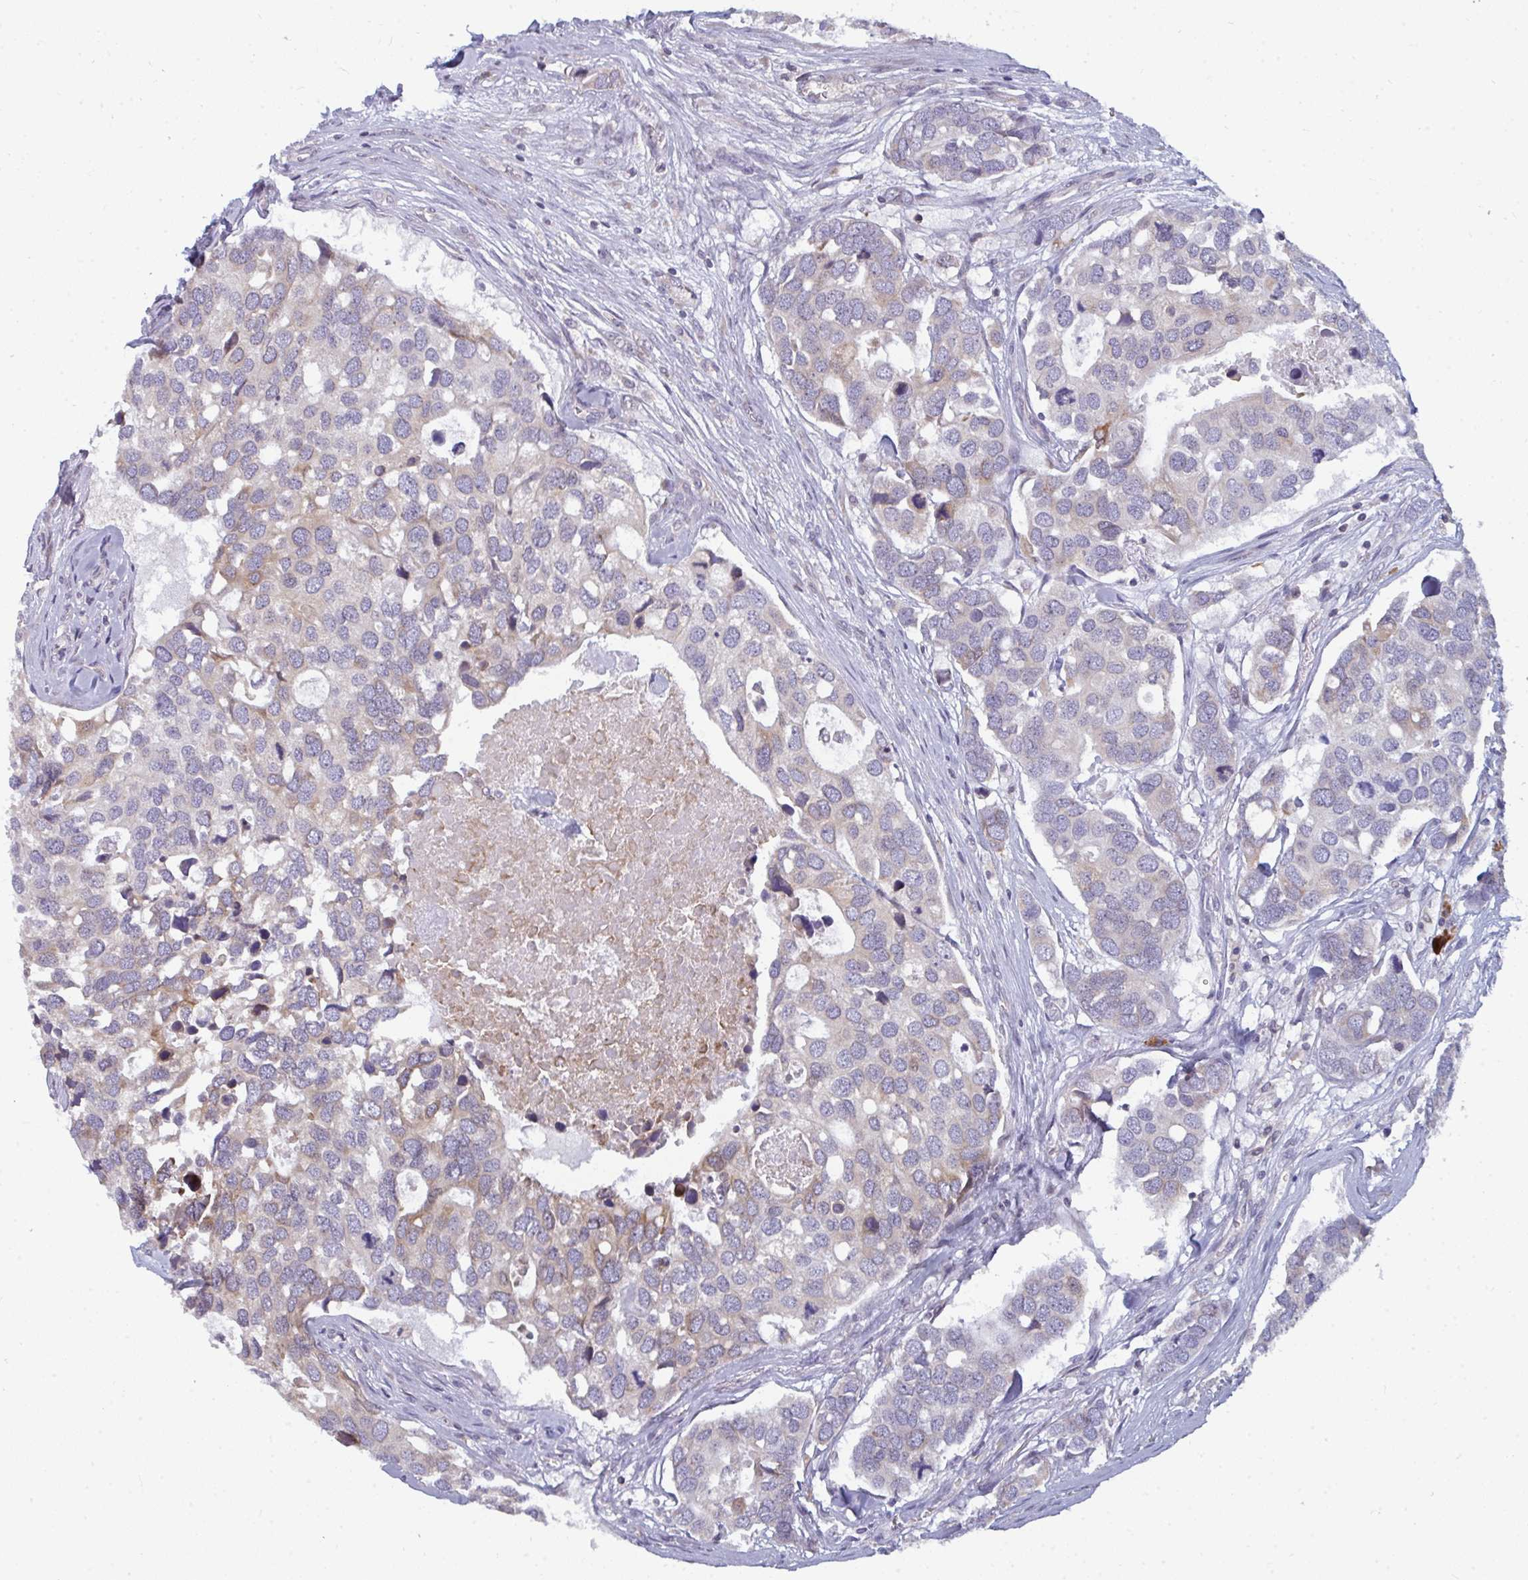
{"staining": {"intensity": "weak", "quantity": "<25%", "location": "cytoplasmic/membranous"}, "tissue": "breast cancer", "cell_type": "Tumor cells", "image_type": "cancer", "snomed": [{"axis": "morphology", "description": "Duct carcinoma"}, {"axis": "topography", "description": "Breast"}], "caption": "Human breast intraductal carcinoma stained for a protein using immunohistochemistry demonstrates no positivity in tumor cells.", "gene": "LYSMD4", "patient": {"sex": "female", "age": 83}}